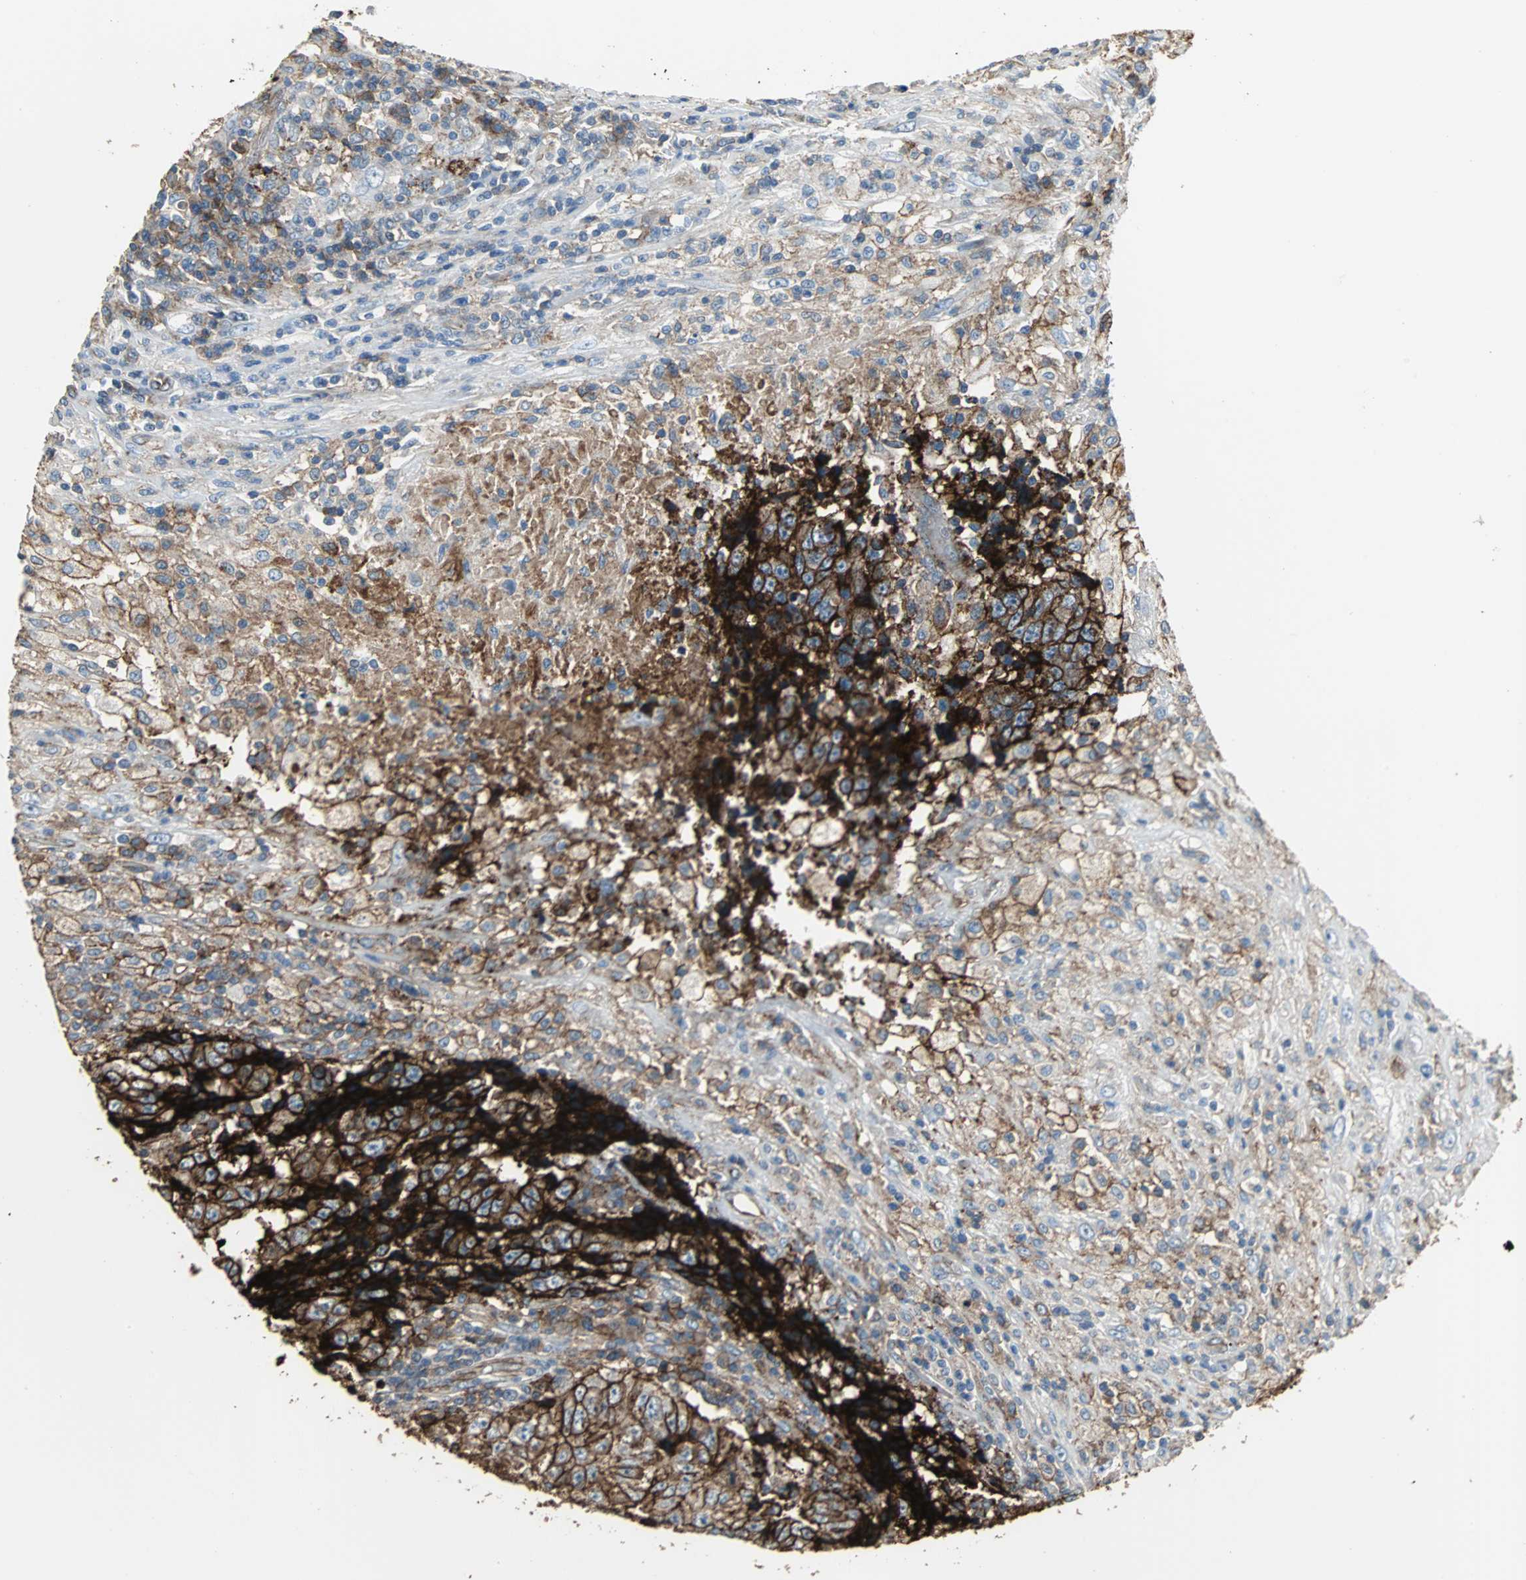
{"staining": {"intensity": "strong", "quantity": ">75%", "location": "cytoplasmic/membranous"}, "tissue": "testis cancer", "cell_type": "Tumor cells", "image_type": "cancer", "snomed": [{"axis": "morphology", "description": "Necrosis, NOS"}, {"axis": "morphology", "description": "Carcinoma, Embryonal, NOS"}, {"axis": "topography", "description": "Testis"}], "caption": "High-magnification brightfield microscopy of testis cancer (embryonal carcinoma) stained with DAB (brown) and counterstained with hematoxylin (blue). tumor cells exhibit strong cytoplasmic/membranous positivity is present in approximately>75% of cells.", "gene": "F11R", "patient": {"sex": "male", "age": 19}}